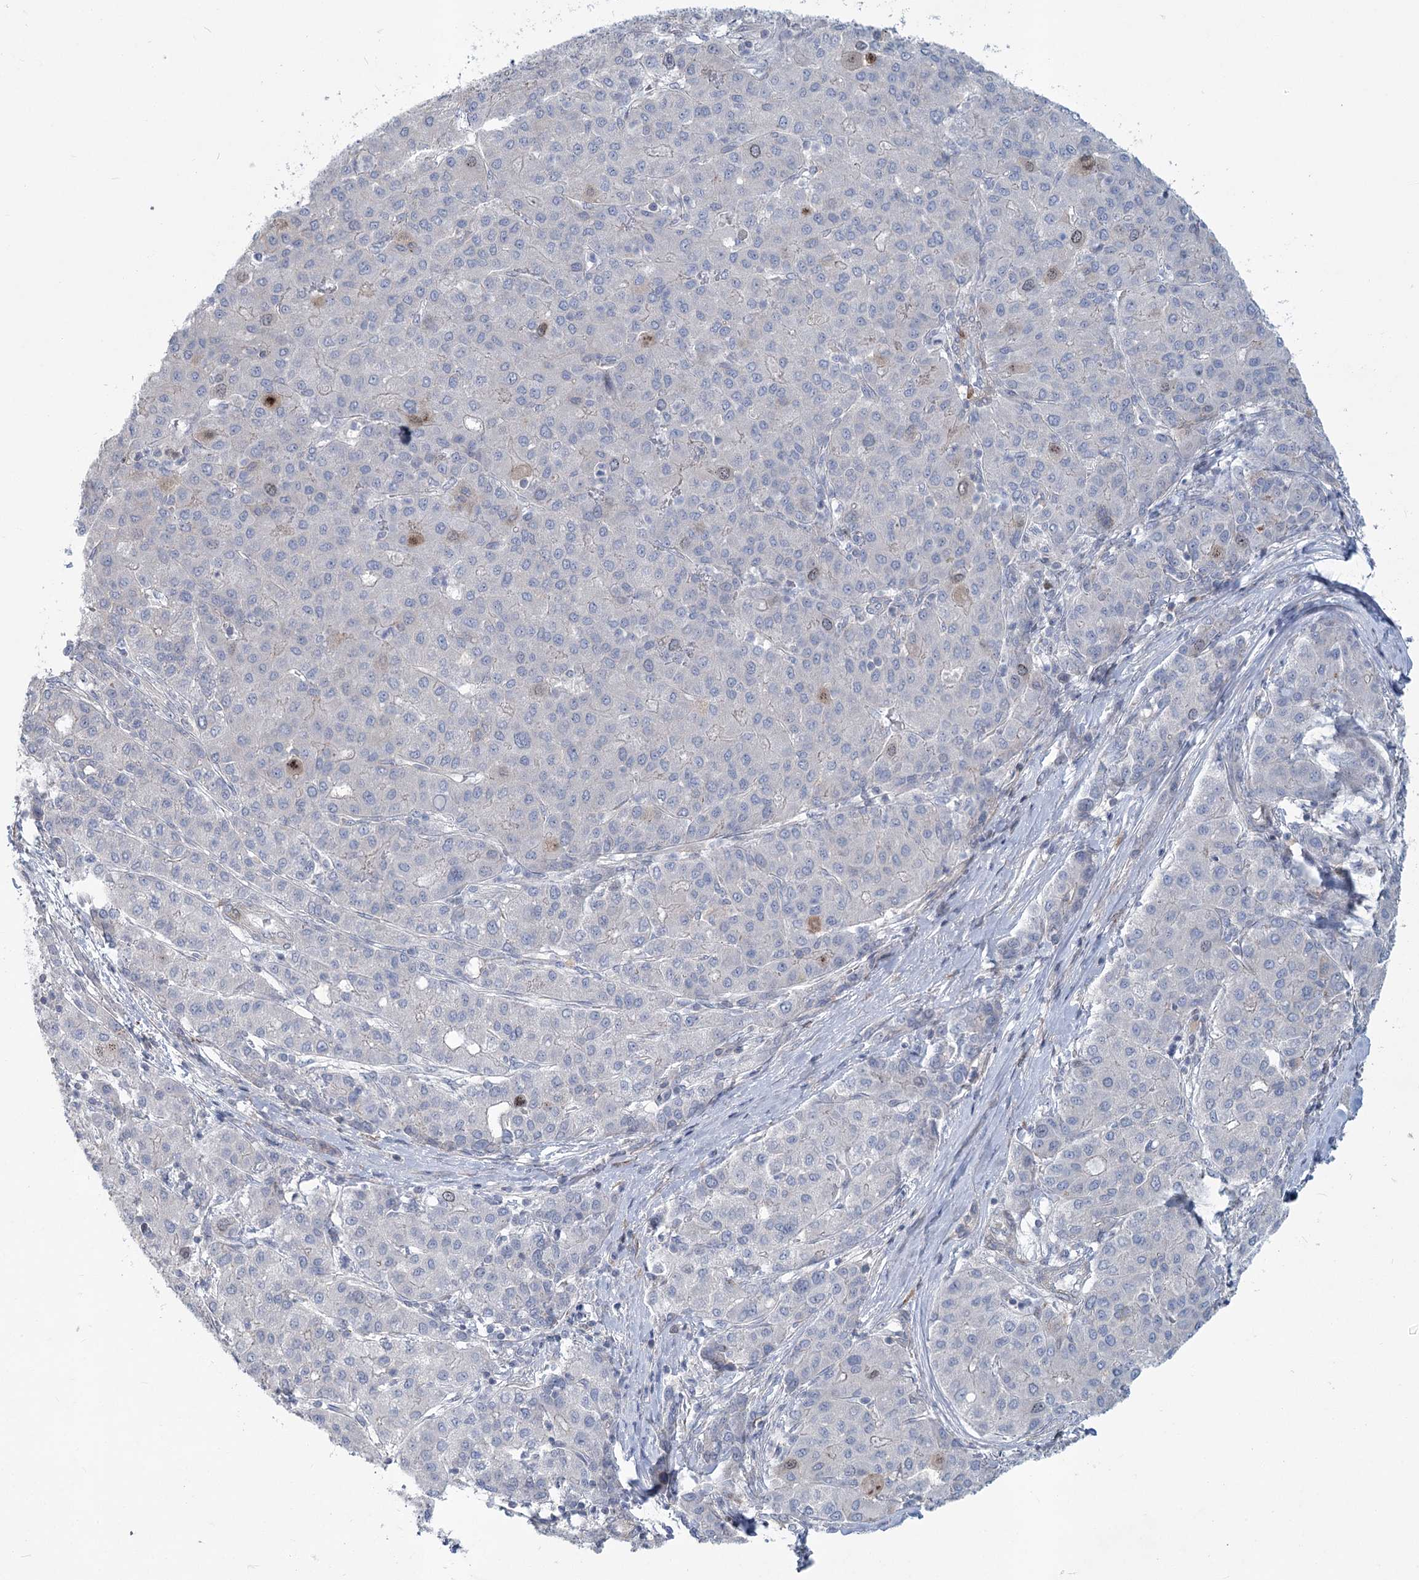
{"staining": {"intensity": "moderate", "quantity": "<25%", "location": "nuclear"}, "tissue": "liver cancer", "cell_type": "Tumor cells", "image_type": "cancer", "snomed": [{"axis": "morphology", "description": "Carcinoma, Hepatocellular, NOS"}, {"axis": "topography", "description": "Liver"}], "caption": "Immunohistochemistry (IHC) (DAB (3,3'-diaminobenzidine)) staining of human liver hepatocellular carcinoma reveals moderate nuclear protein positivity in about <25% of tumor cells. The staining was performed using DAB to visualize the protein expression in brown, while the nuclei were stained in blue with hematoxylin (Magnification: 20x).", "gene": "ABITRAM", "patient": {"sex": "male", "age": 65}}